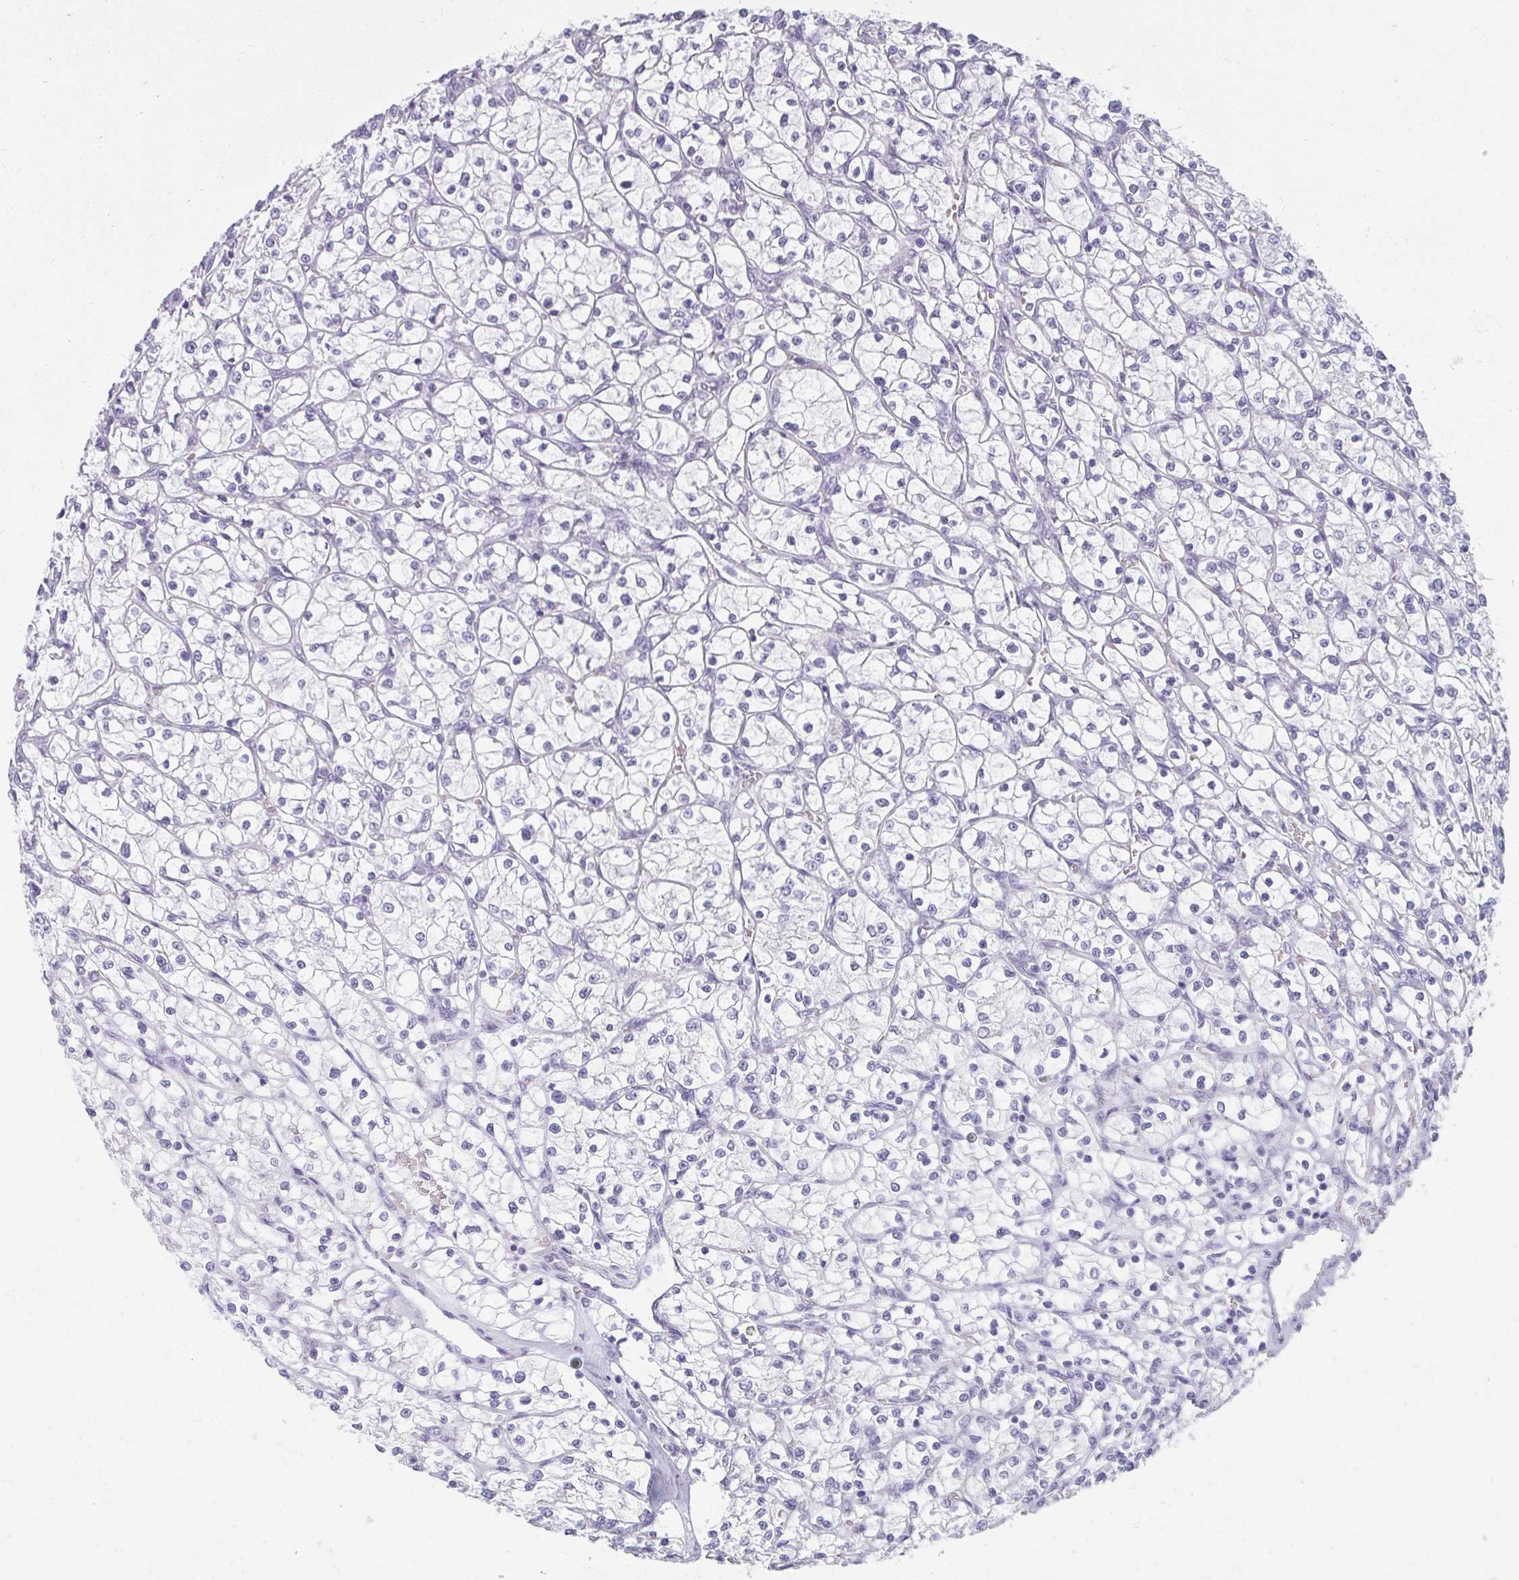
{"staining": {"intensity": "negative", "quantity": "none", "location": "none"}, "tissue": "renal cancer", "cell_type": "Tumor cells", "image_type": "cancer", "snomed": [{"axis": "morphology", "description": "Adenocarcinoma, NOS"}, {"axis": "topography", "description": "Kidney"}], "caption": "This photomicrograph is of adenocarcinoma (renal) stained with IHC to label a protein in brown with the nuclei are counter-stained blue. There is no staining in tumor cells. Nuclei are stained in blue.", "gene": "MOBP", "patient": {"sex": "female", "age": 64}}